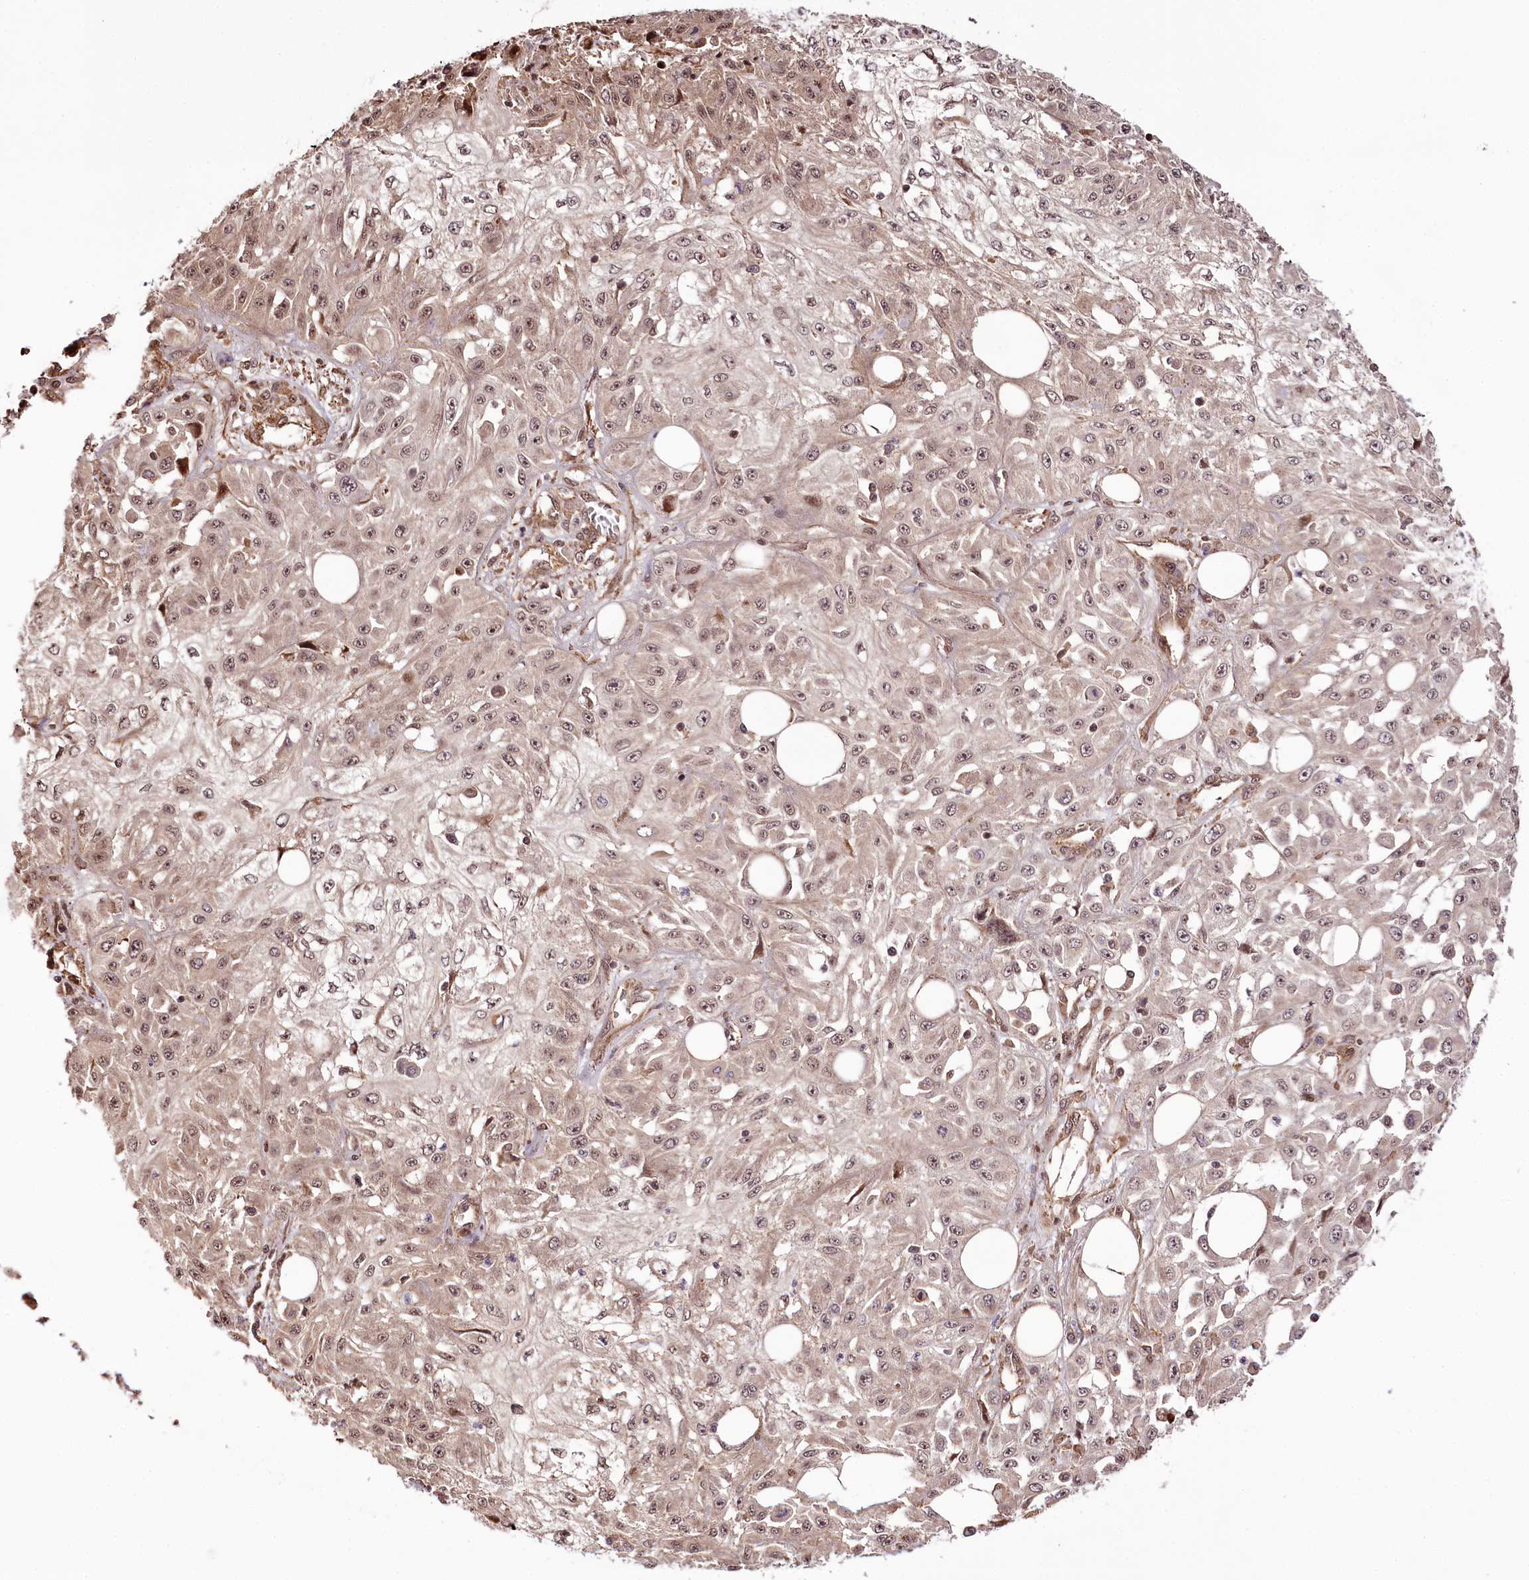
{"staining": {"intensity": "moderate", "quantity": "25%-75%", "location": "cytoplasmic/membranous,nuclear"}, "tissue": "skin cancer", "cell_type": "Tumor cells", "image_type": "cancer", "snomed": [{"axis": "morphology", "description": "Squamous cell carcinoma, NOS"}, {"axis": "morphology", "description": "Squamous cell carcinoma, metastatic, NOS"}, {"axis": "topography", "description": "Skin"}, {"axis": "topography", "description": "Lymph node"}], "caption": "Moderate cytoplasmic/membranous and nuclear protein staining is present in about 25%-75% of tumor cells in skin squamous cell carcinoma.", "gene": "TTC33", "patient": {"sex": "male", "age": 75}}